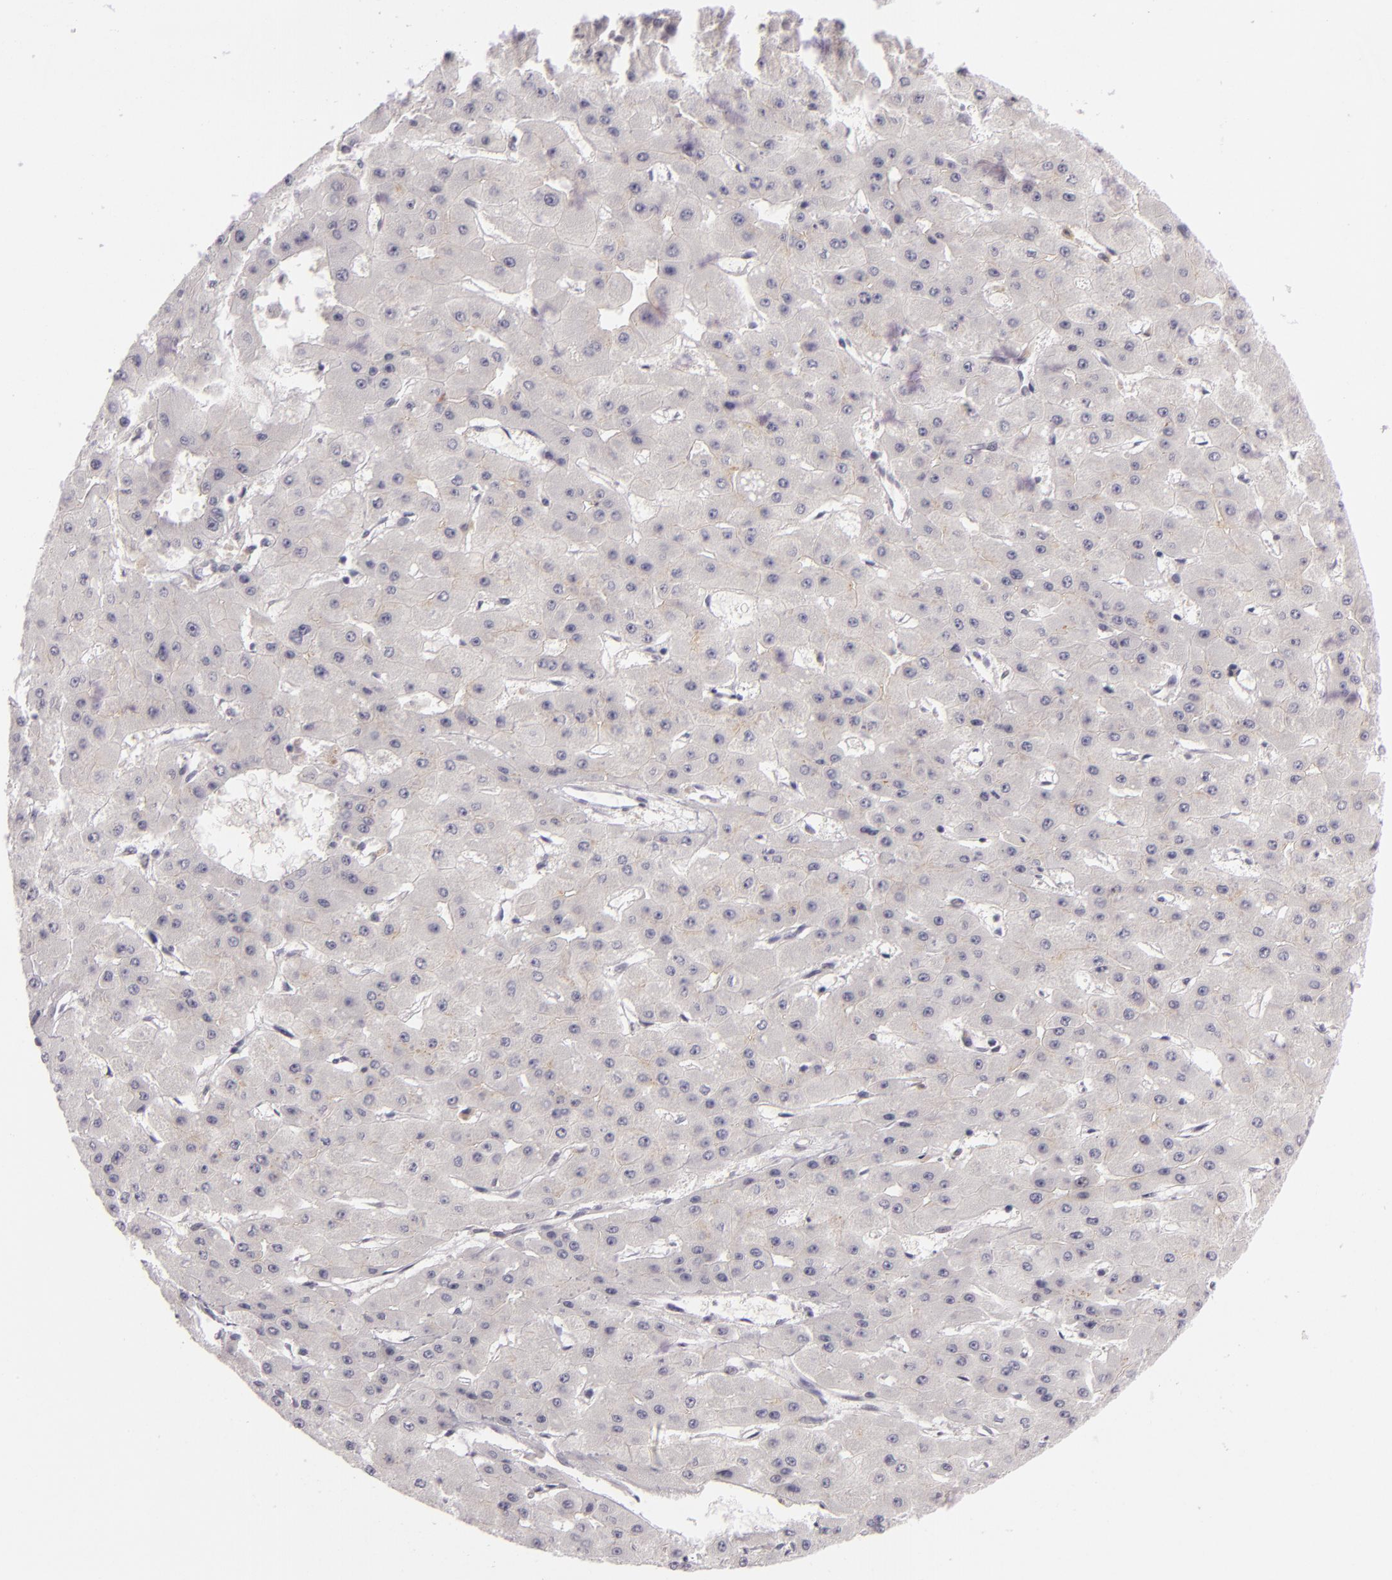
{"staining": {"intensity": "weak", "quantity": ">75%", "location": "cytoplasmic/membranous"}, "tissue": "liver cancer", "cell_type": "Tumor cells", "image_type": "cancer", "snomed": [{"axis": "morphology", "description": "Carcinoma, Hepatocellular, NOS"}, {"axis": "topography", "description": "Liver"}], "caption": "Protein staining exhibits weak cytoplasmic/membranous expression in approximately >75% of tumor cells in hepatocellular carcinoma (liver).", "gene": "ZFX", "patient": {"sex": "female", "age": 52}}